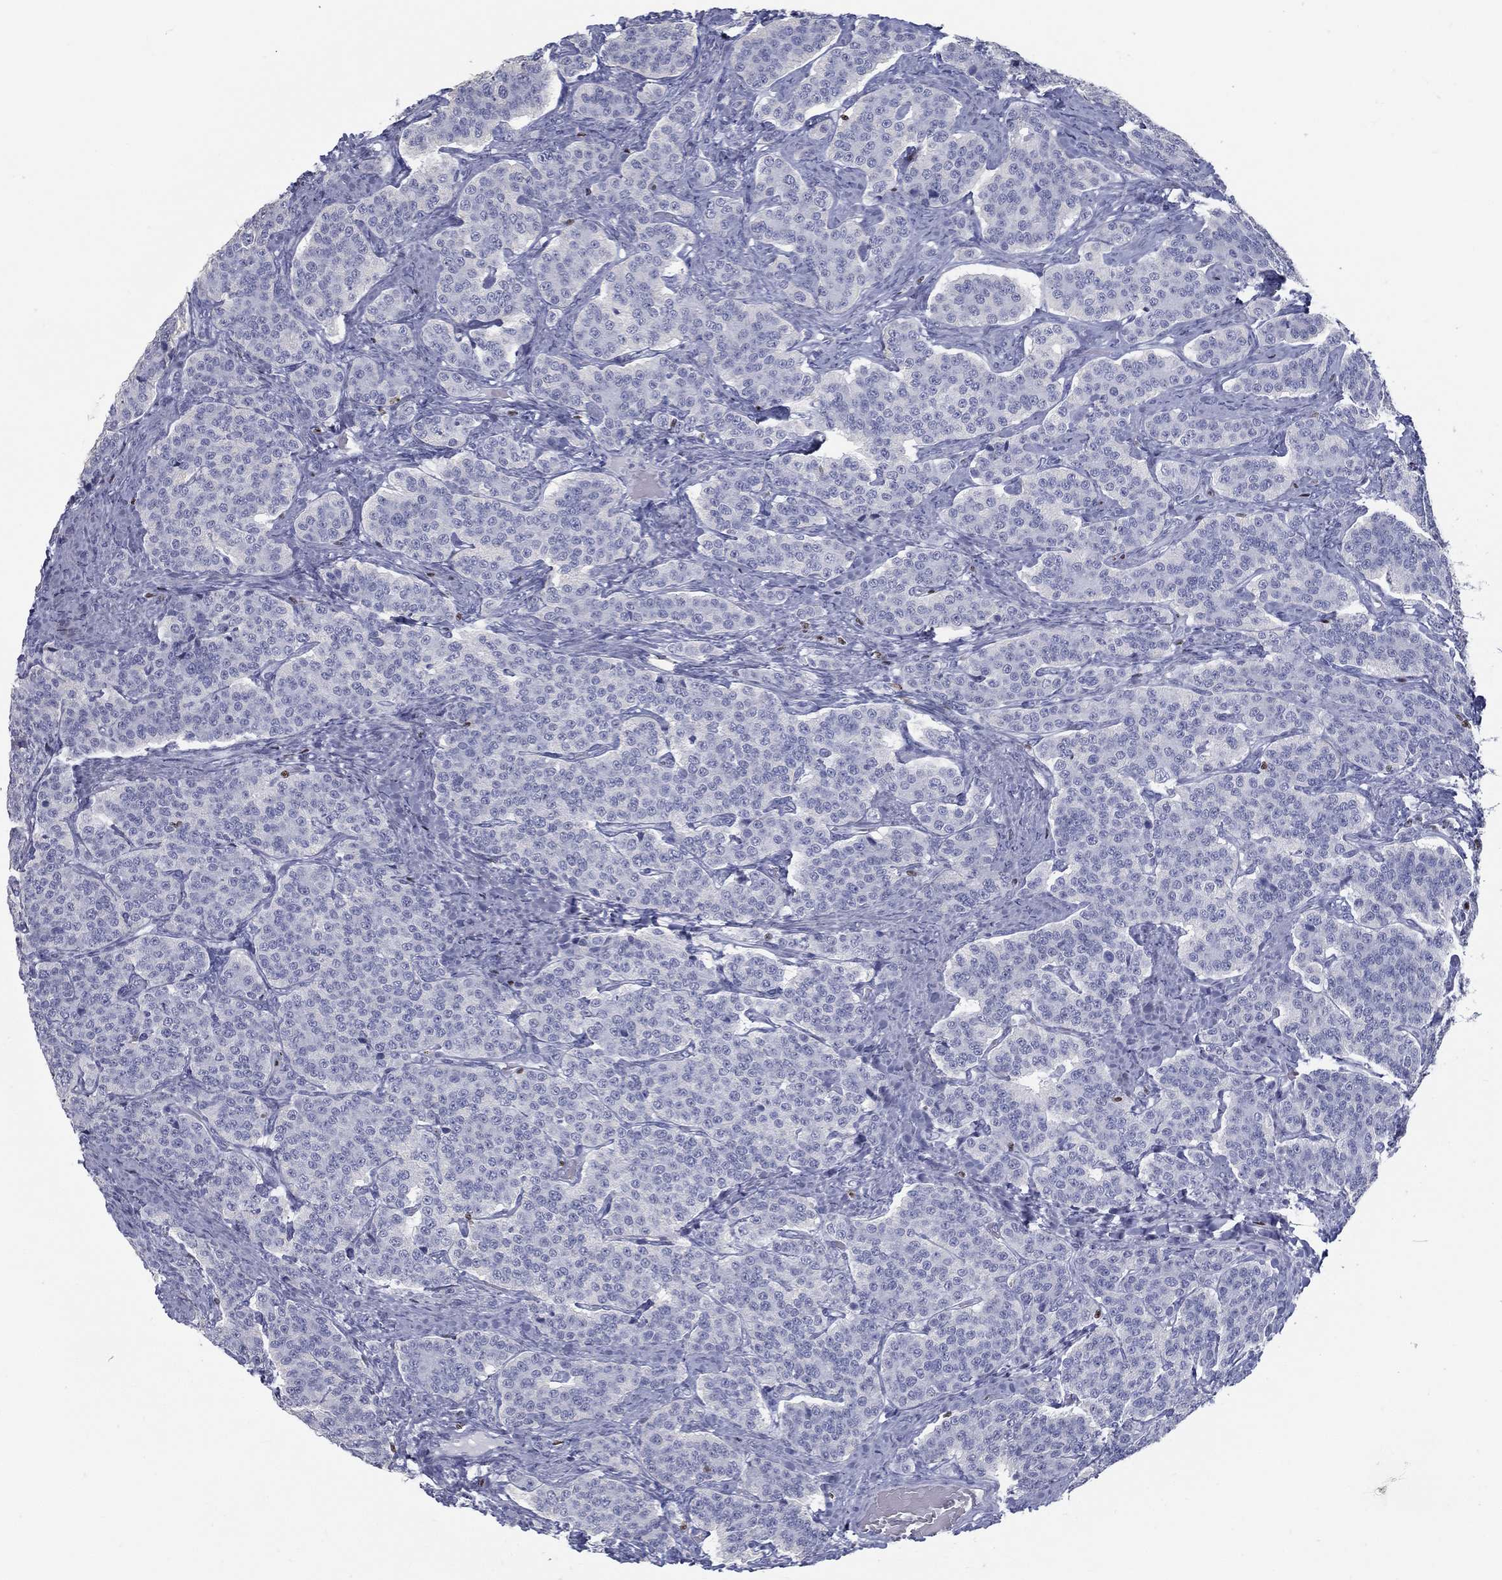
{"staining": {"intensity": "negative", "quantity": "none", "location": "none"}, "tissue": "carcinoid", "cell_type": "Tumor cells", "image_type": "cancer", "snomed": [{"axis": "morphology", "description": "Carcinoid, malignant, NOS"}, {"axis": "topography", "description": "Small intestine"}], "caption": "Immunohistochemistry photomicrograph of neoplastic tissue: malignant carcinoid stained with DAB exhibits no significant protein positivity in tumor cells. (DAB (3,3'-diaminobenzidine) IHC with hematoxylin counter stain).", "gene": "PYHIN1", "patient": {"sex": "female", "age": 58}}